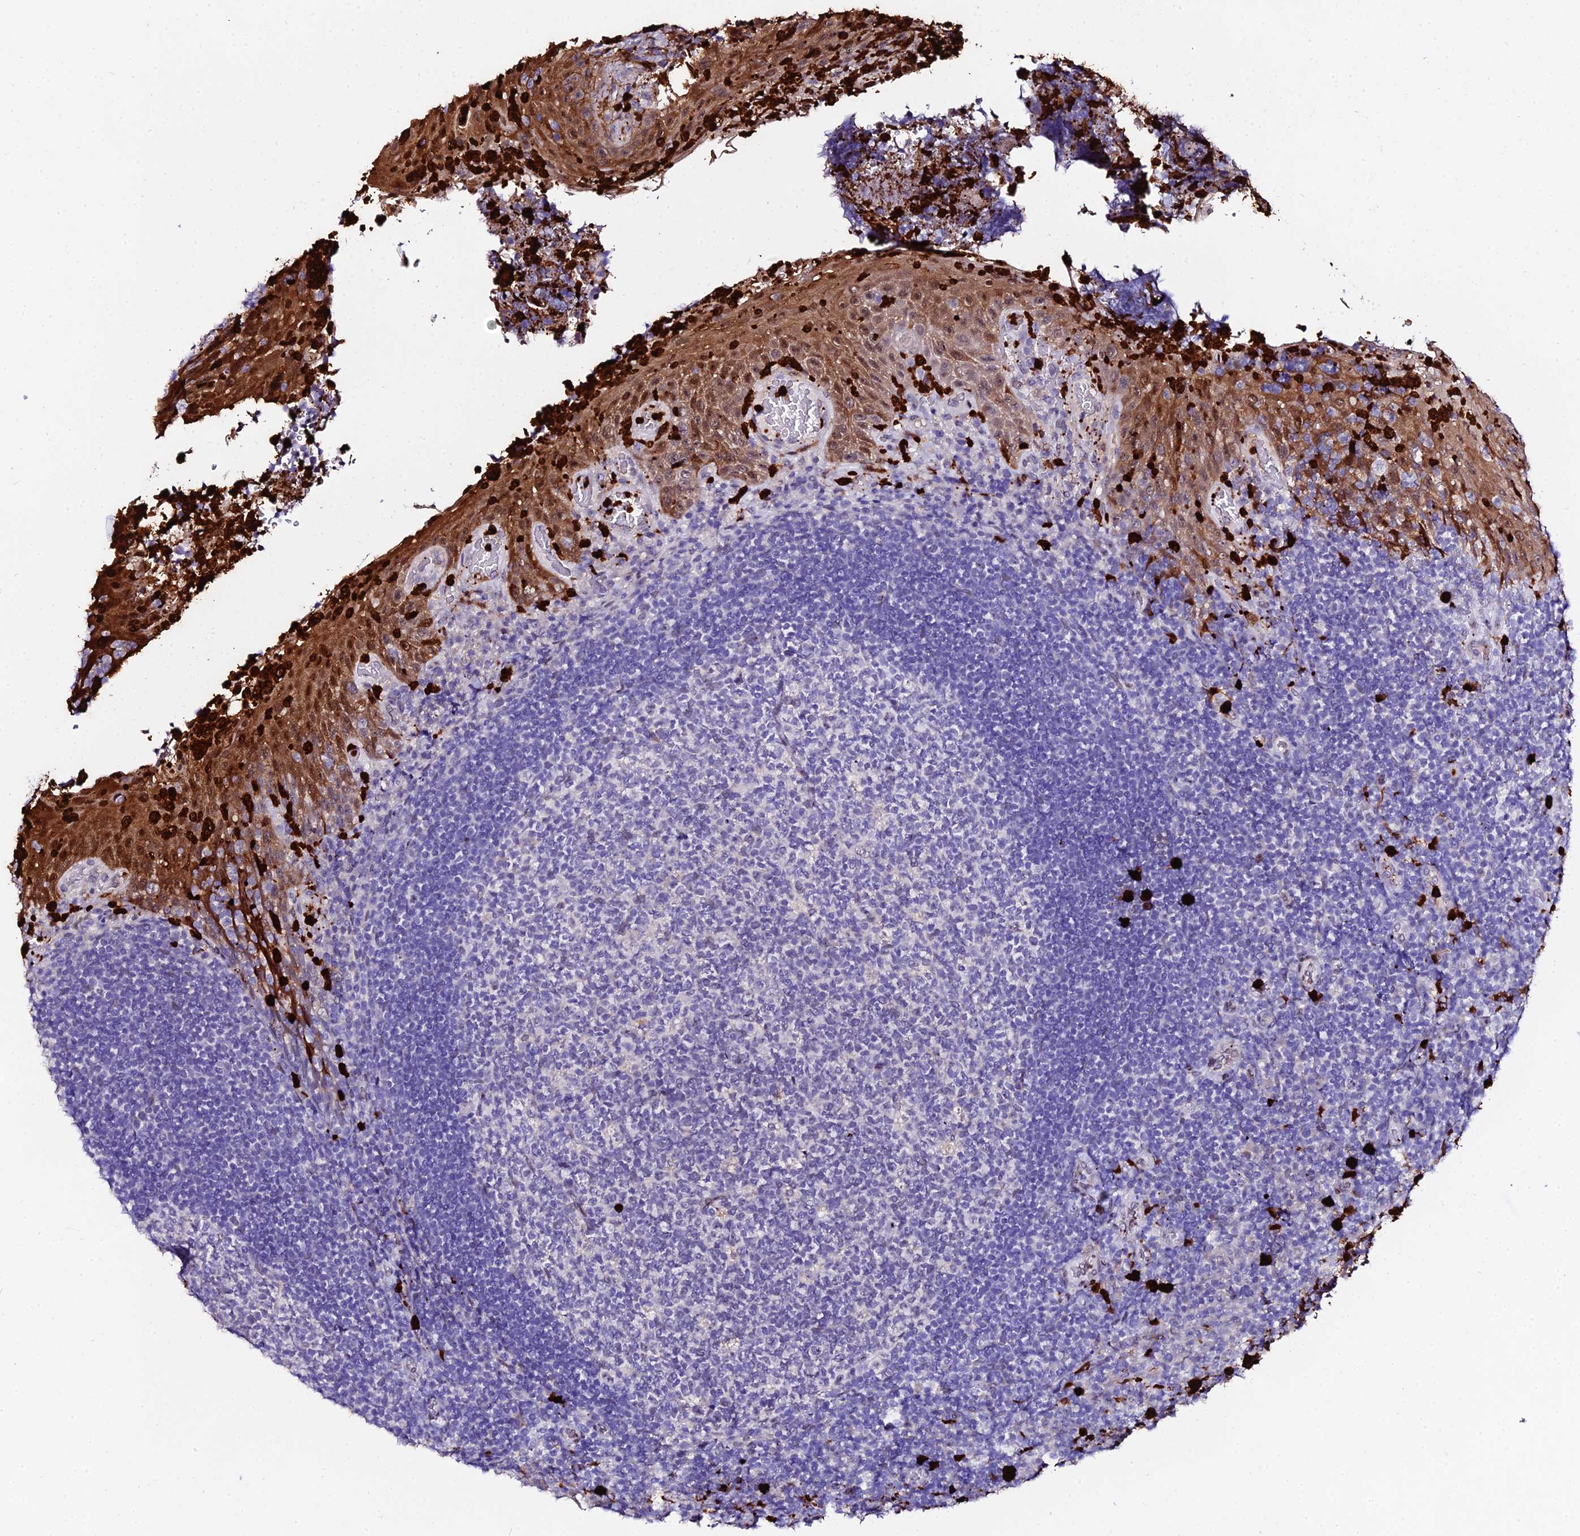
{"staining": {"intensity": "negative", "quantity": "none", "location": "none"}, "tissue": "tonsil", "cell_type": "Germinal center cells", "image_type": "normal", "snomed": [{"axis": "morphology", "description": "Normal tissue, NOS"}, {"axis": "topography", "description": "Tonsil"}], "caption": "There is no significant expression in germinal center cells of tonsil.", "gene": "MCM10", "patient": {"sex": "male", "age": 17}}